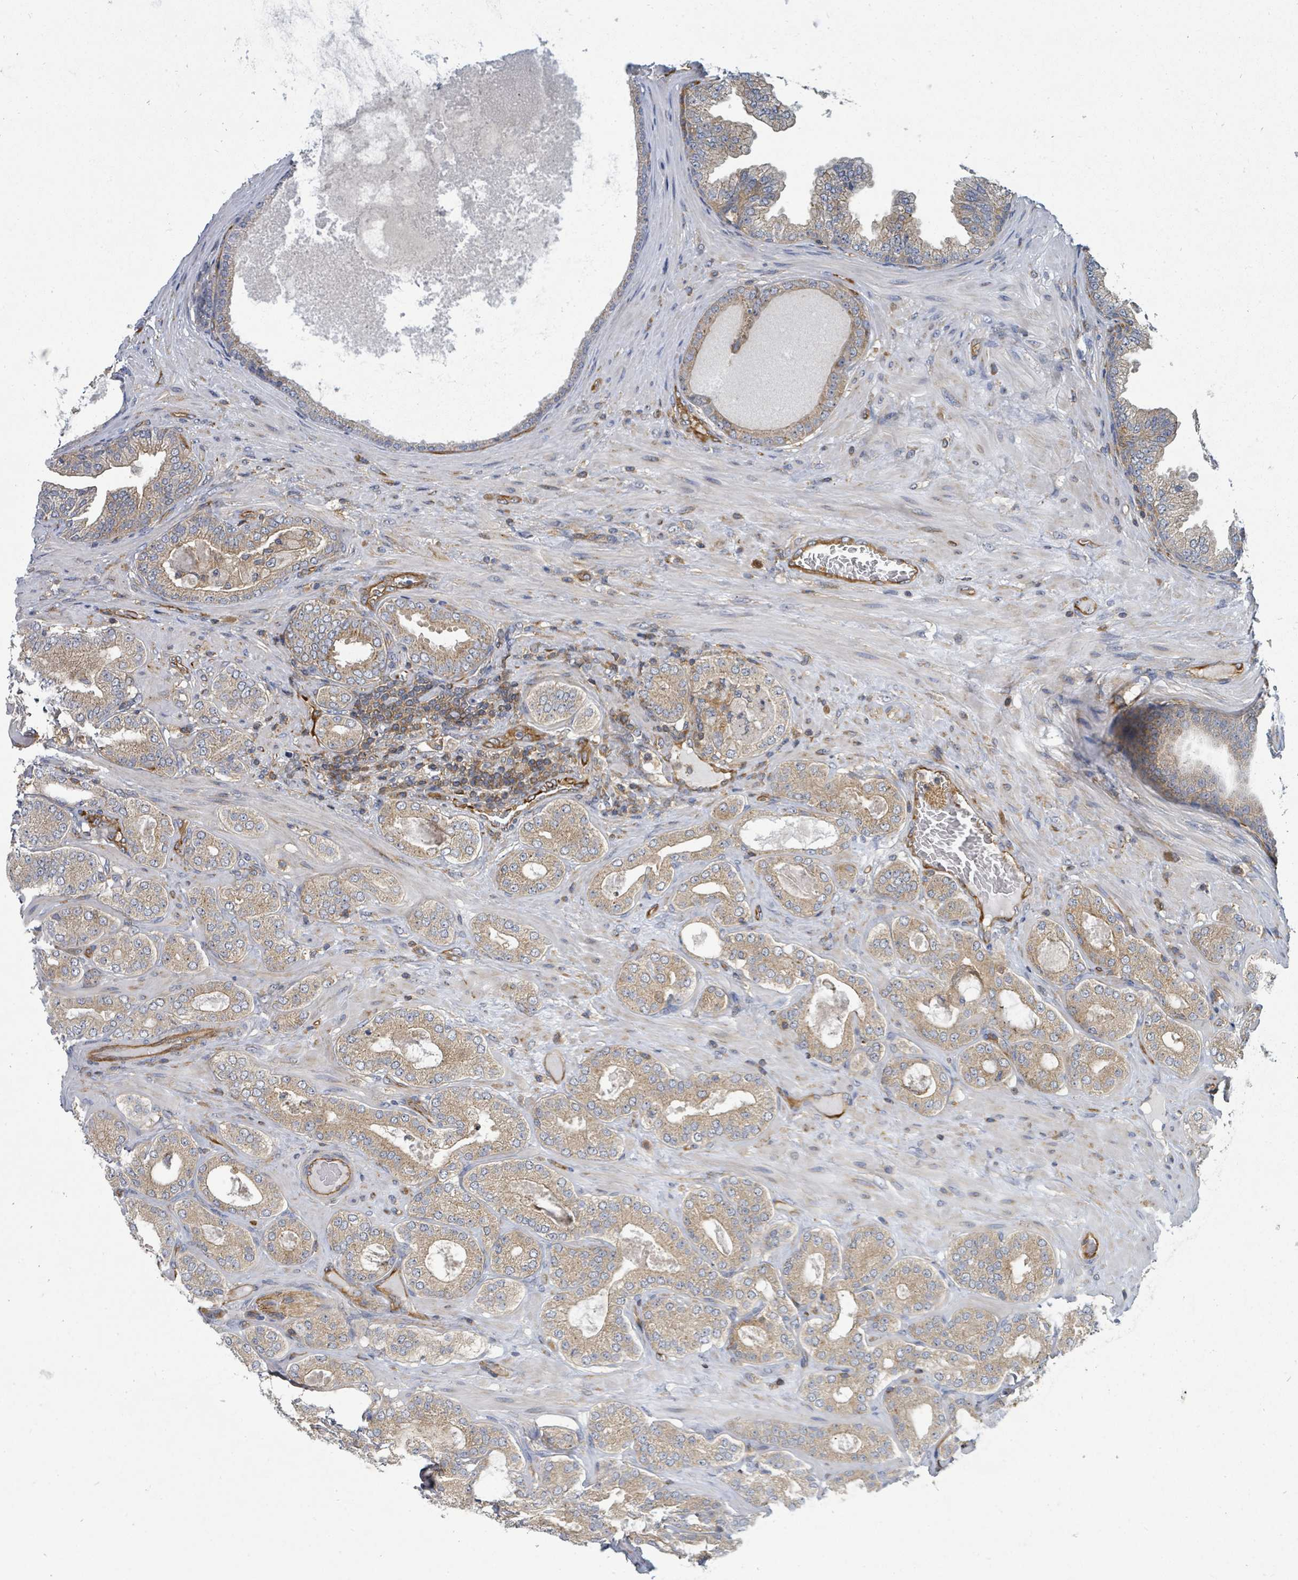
{"staining": {"intensity": "moderate", "quantity": ">75%", "location": "cytoplasmic/membranous"}, "tissue": "prostate cancer", "cell_type": "Tumor cells", "image_type": "cancer", "snomed": [{"axis": "morphology", "description": "Adenocarcinoma, Low grade"}, {"axis": "topography", "description": "Prostate"}], "caption": "Protein expression analysis of human low-grade adenocarcinoma (prostate) reveals moderate cytoplasmic/membranous staining in about >75% of tumor cells.", "gene": "BOLA2B", "patient": {"sex": "male", "age": 63}}